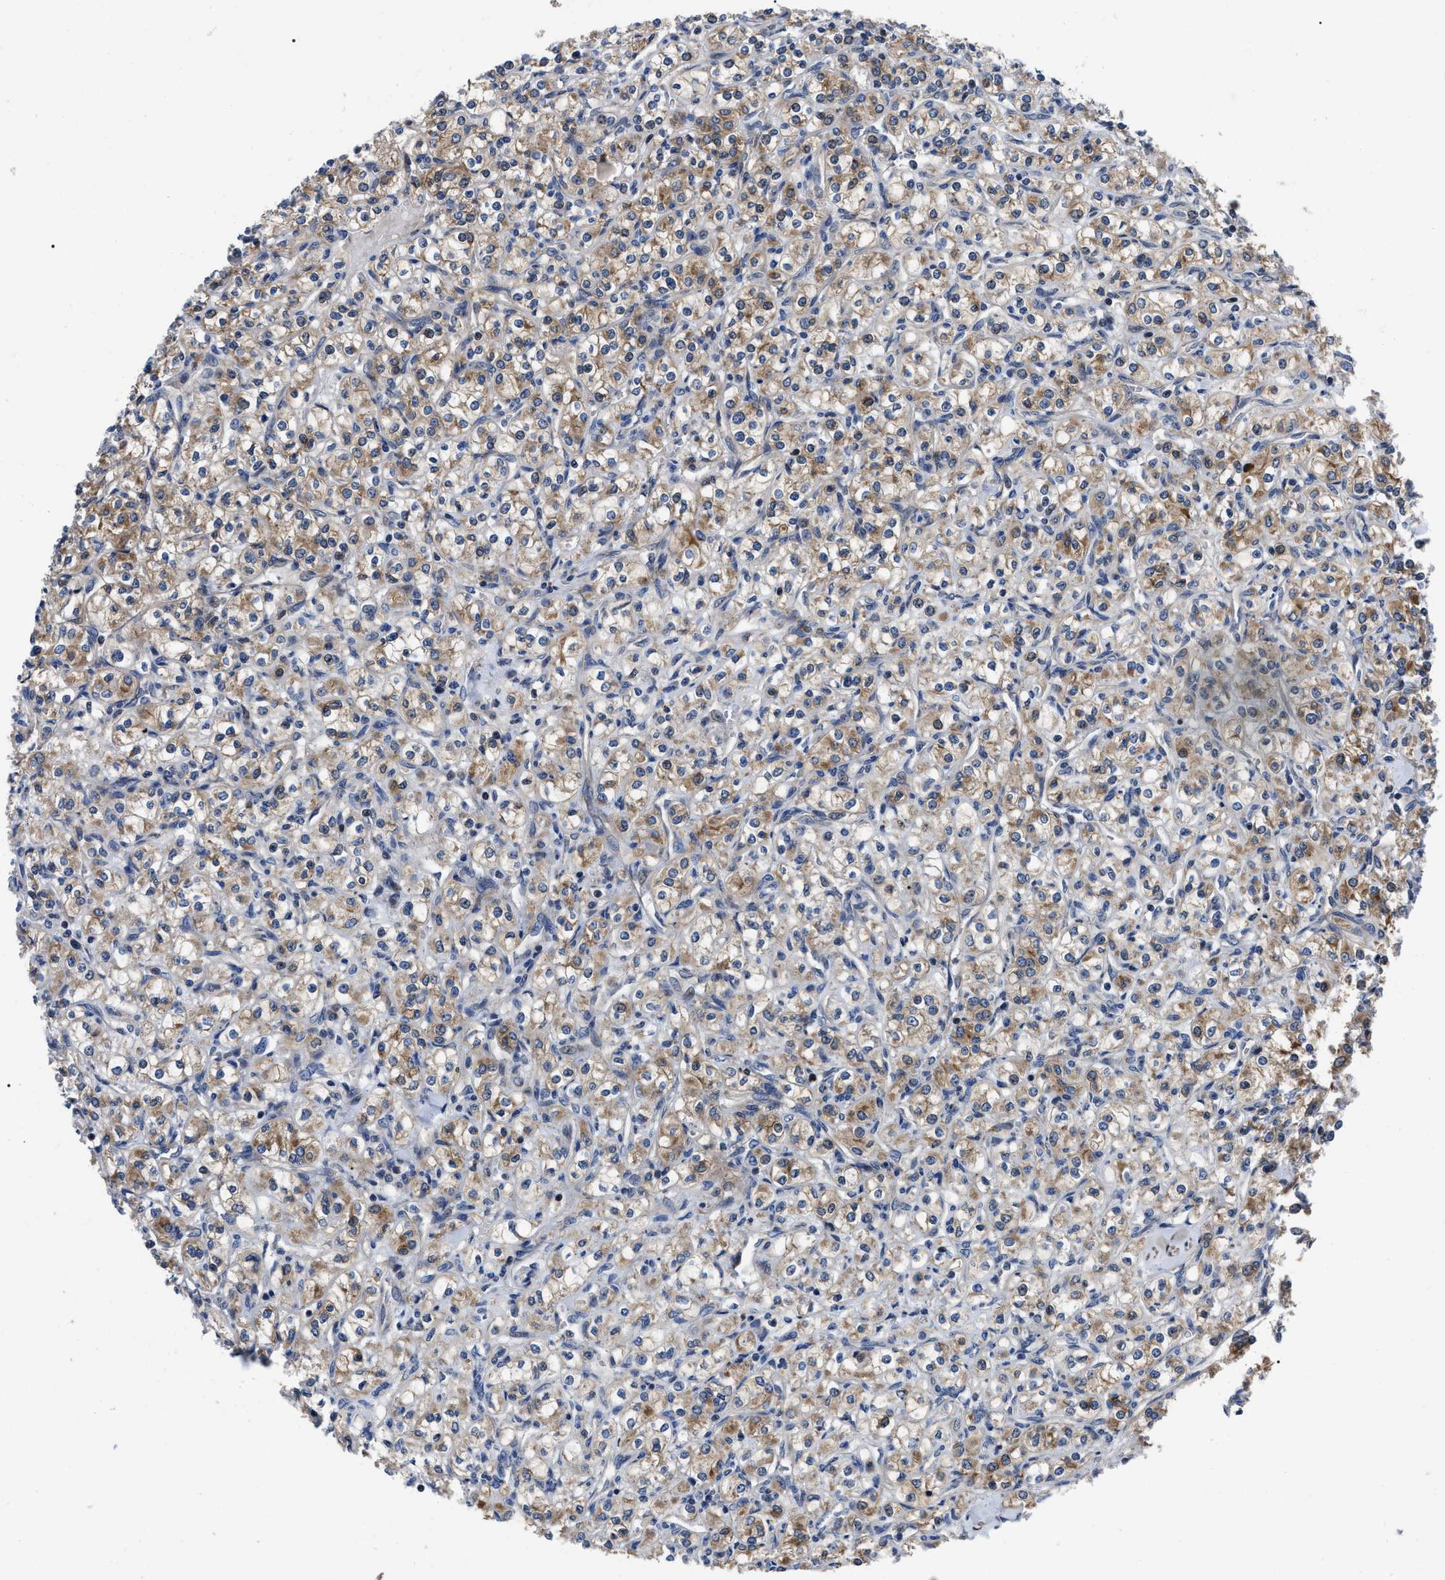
{"staining": {"intensity": "moderate", "quantity": ">75%", "location": "cytoplasmic/membranous"}, "tissue": "renal cancer", "cell_type": "Tumor cells", "image_type": "cancer", "snomed": [{"axis": "morphology", "description": "Adenocarcinoma, NOS"}, {"axis": "topography", "description": "Kidney"}], "caption": "Immunohistochemical staining of adenocarcinoma (renal) exhibits moderate cytoplasmic/membranous protein positivity in about >75% of tumor cells.", "gene": "PPWD1", "patient": {"sex": "male", "age": 77}}